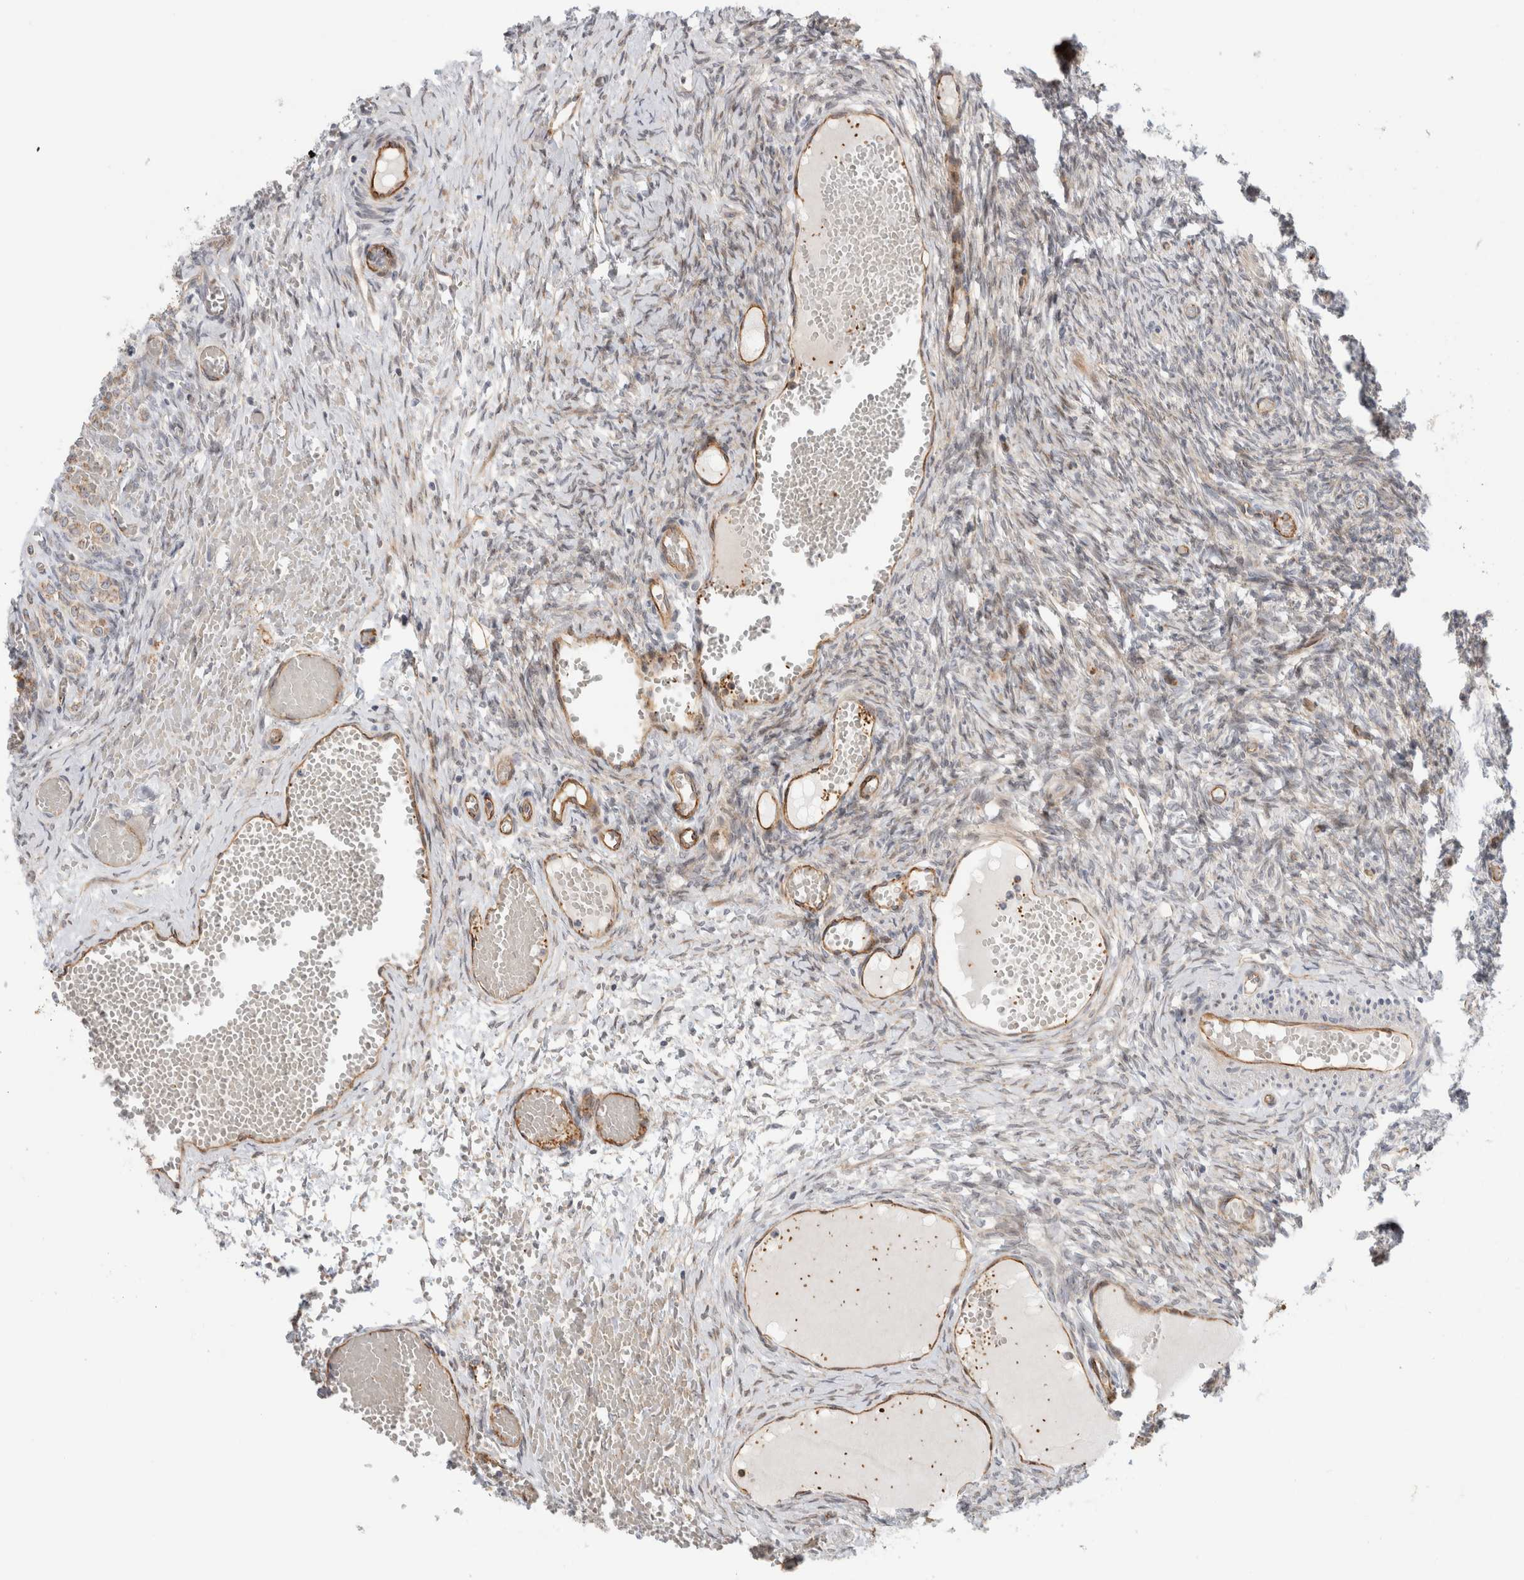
{"staining": {"intensity": "weak", "quantity": "<25%", "location": "nuclear"}, "tissue": "ovary", "cell_type": "Ovarian stroma cells", "image_type": "normal", "snomed": [{"axis": "morphology", "description": "Adenocarcinoma, NOS"}, {"axis": "topography", "description": "Endometrium"}], "caption": "Immunohistochemistry micrograph of unremarkable human ovary stained for a protein (brown), which shows no expression in ovarian stroma cells.", "gene": "KPNA5", "patient": {"sex": "female", "age": 32}}